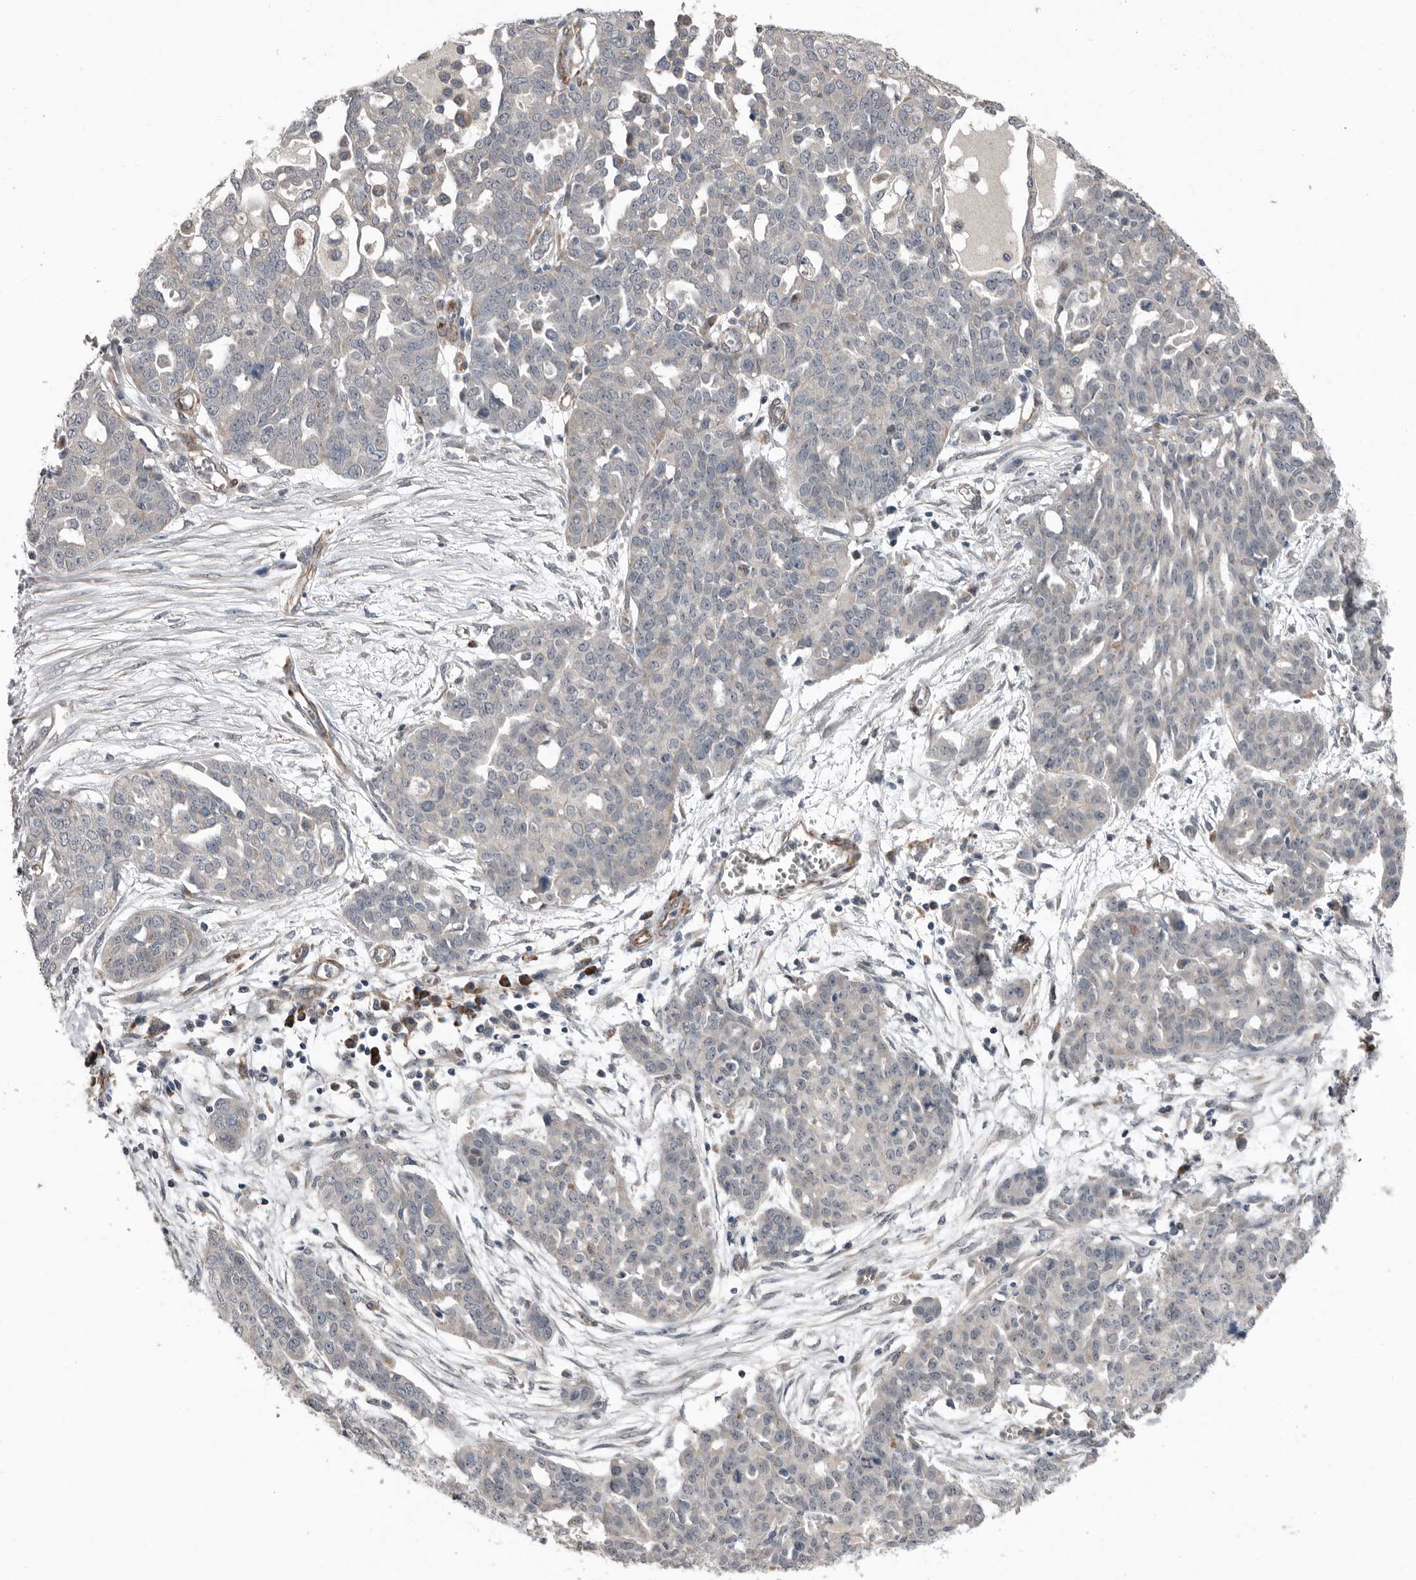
{"staining": {"intensity": "negative", "quantity": "none", "location": "none"}, "tissue": "ovarian cancer", "cell_type": "Tumor cells", "image_type": "cancer", "snomed": [{"axis": "morphology", "description": "Cystadenocarcinoma, serous, NOS"}, {"axis": "topography", "description": "Soft tissue"}, {"axis": "topography", "description": "Ovary"}], "caption": "An image of serous cystadenocarcinoma (ovarian) stained for a protein displays no brown staining in tumor cells.", "gene": "RANBP17", "patient": {"sex": "female", "age": 57}}